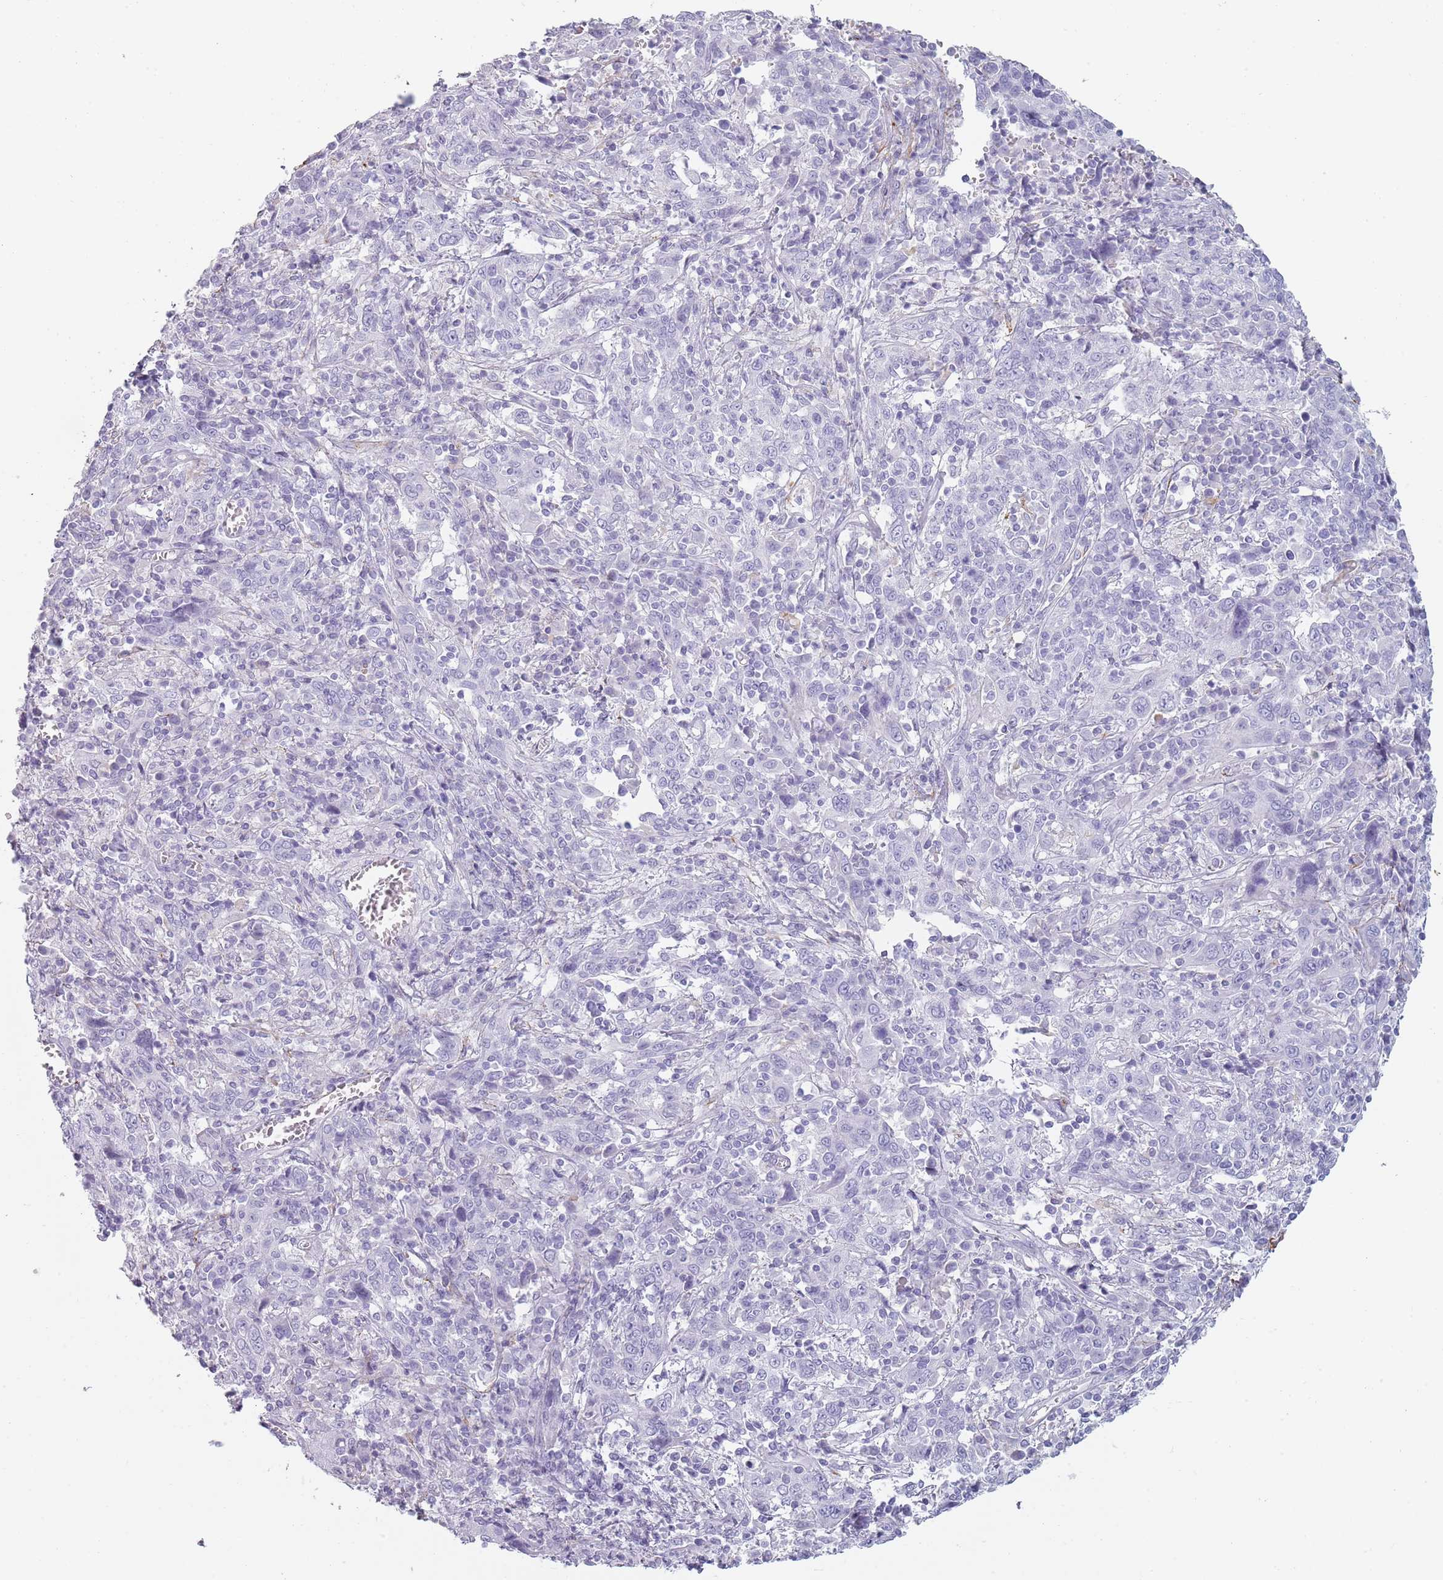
{"staining": {"intensity": "negative", "quantity": "none", "location": "none"}, "tissue": "cervical cancer", "cell_type": "Tumor cells", "image_type": "cancer", "snomed": [{"axis": "morphology", "description": "Squamous cell carcinoma, NOS"}, {"axis": "topography", "description": "Cervix"}], "caption": "IHC image of cervical cancer stained for a protein (brown), which displays no positivity in tumor cells. (Immunohistochemistry (ihc), brightfield microscopy, high magnification).", "gene": "COLEC12", "patient": {"sex": "female", "age": 46}}